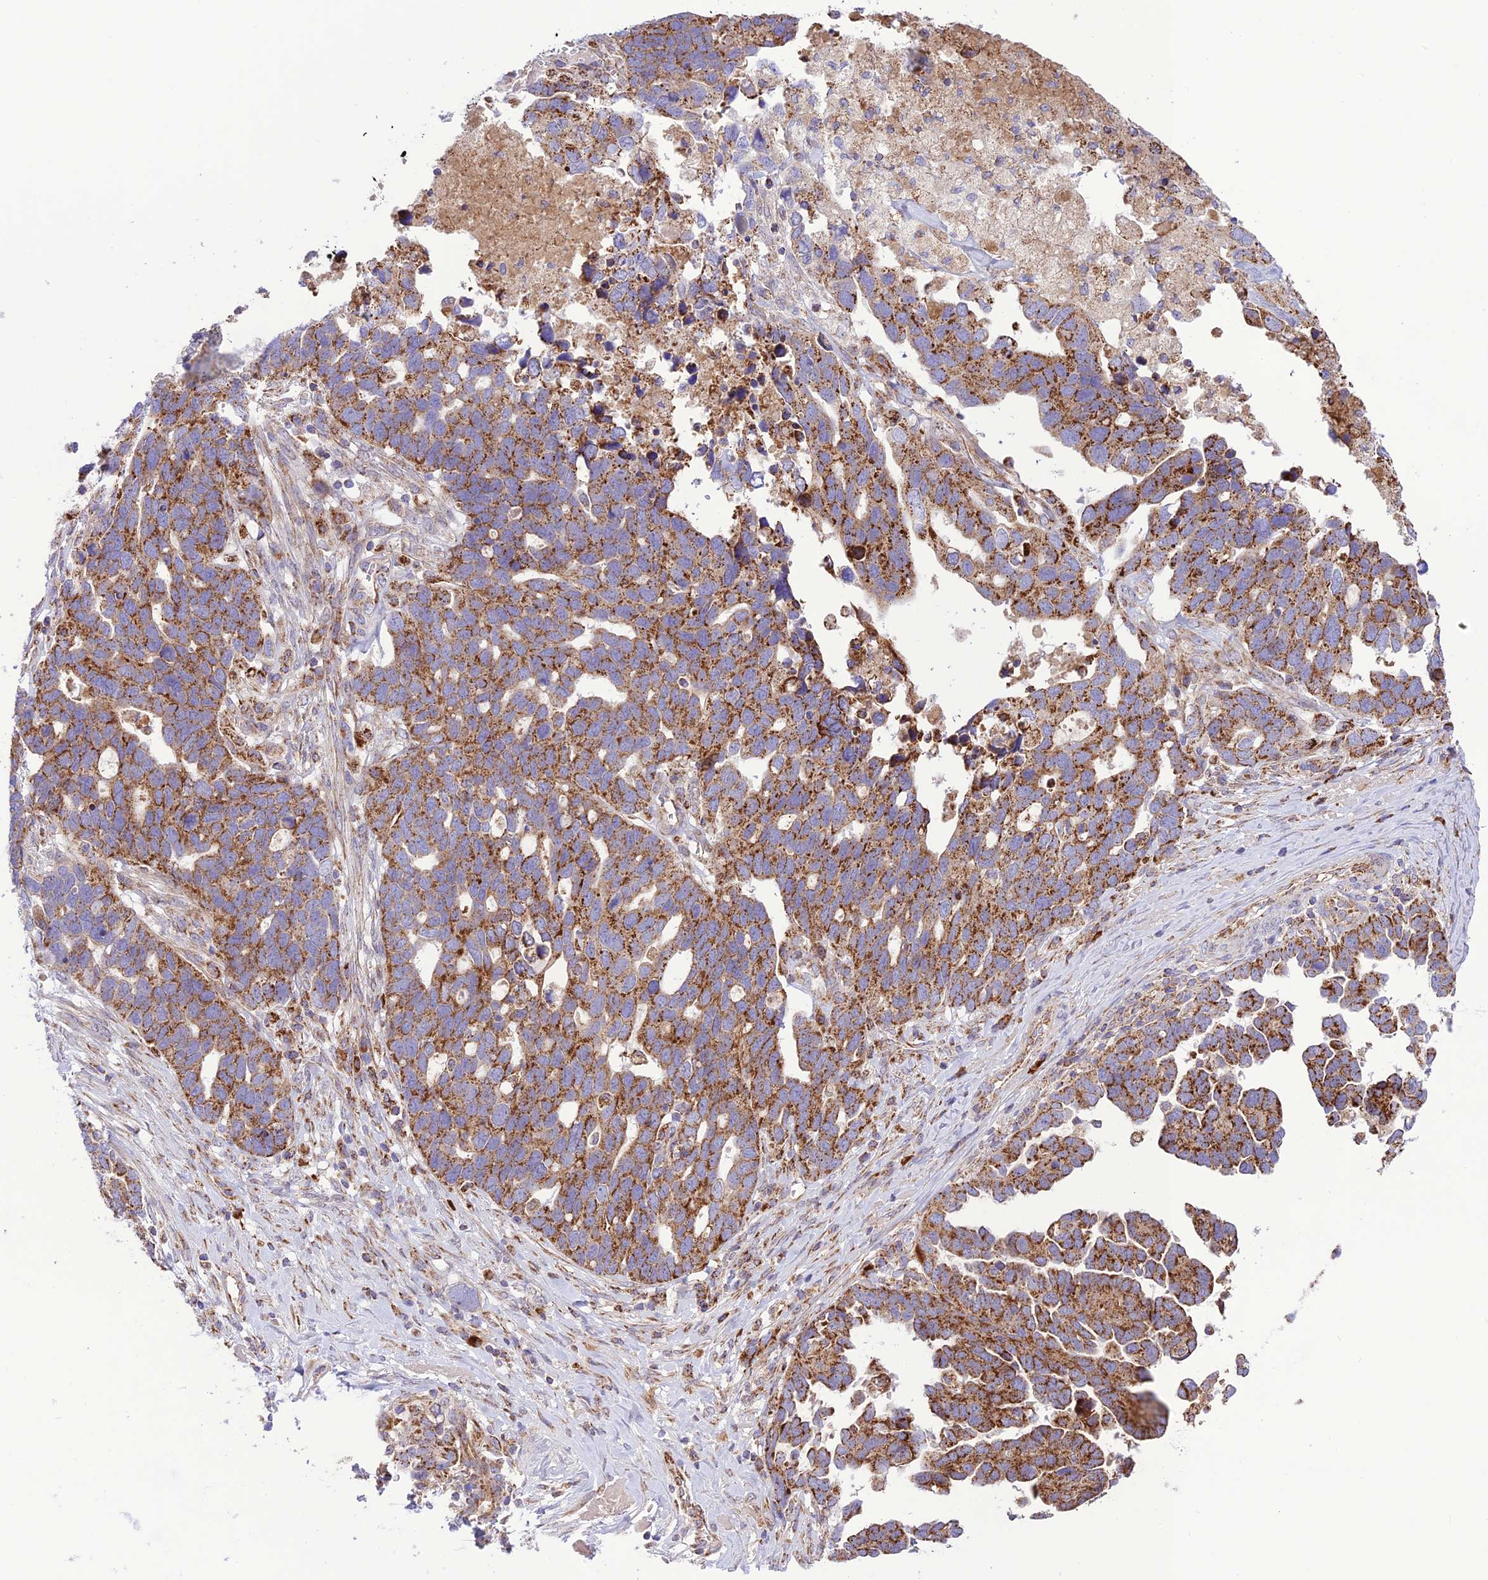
{"staining": {"intensity": "strong", "quantity": "25%-75%", "location": "cytoplasmic/membranous"}, "tissue": "ovarian cancer", "cell_type": "Tumor cells", "image_type": "cancer", "snomed": [{"axis": "morphology", "description": "Cystadenocarcinoma, serous, NOS"}, {"axis": "topography", "description": "Ovary"}], "caption": "Ovarian cancer (serous cystadenocarcinoma) stained for a protein (brown) exhibits strong cytoplasmic/membranous positive expression in about 25%-75% of tumor cells.", "gene": "UAP1L1", "patient": {"sex": "female", "age": 54}}